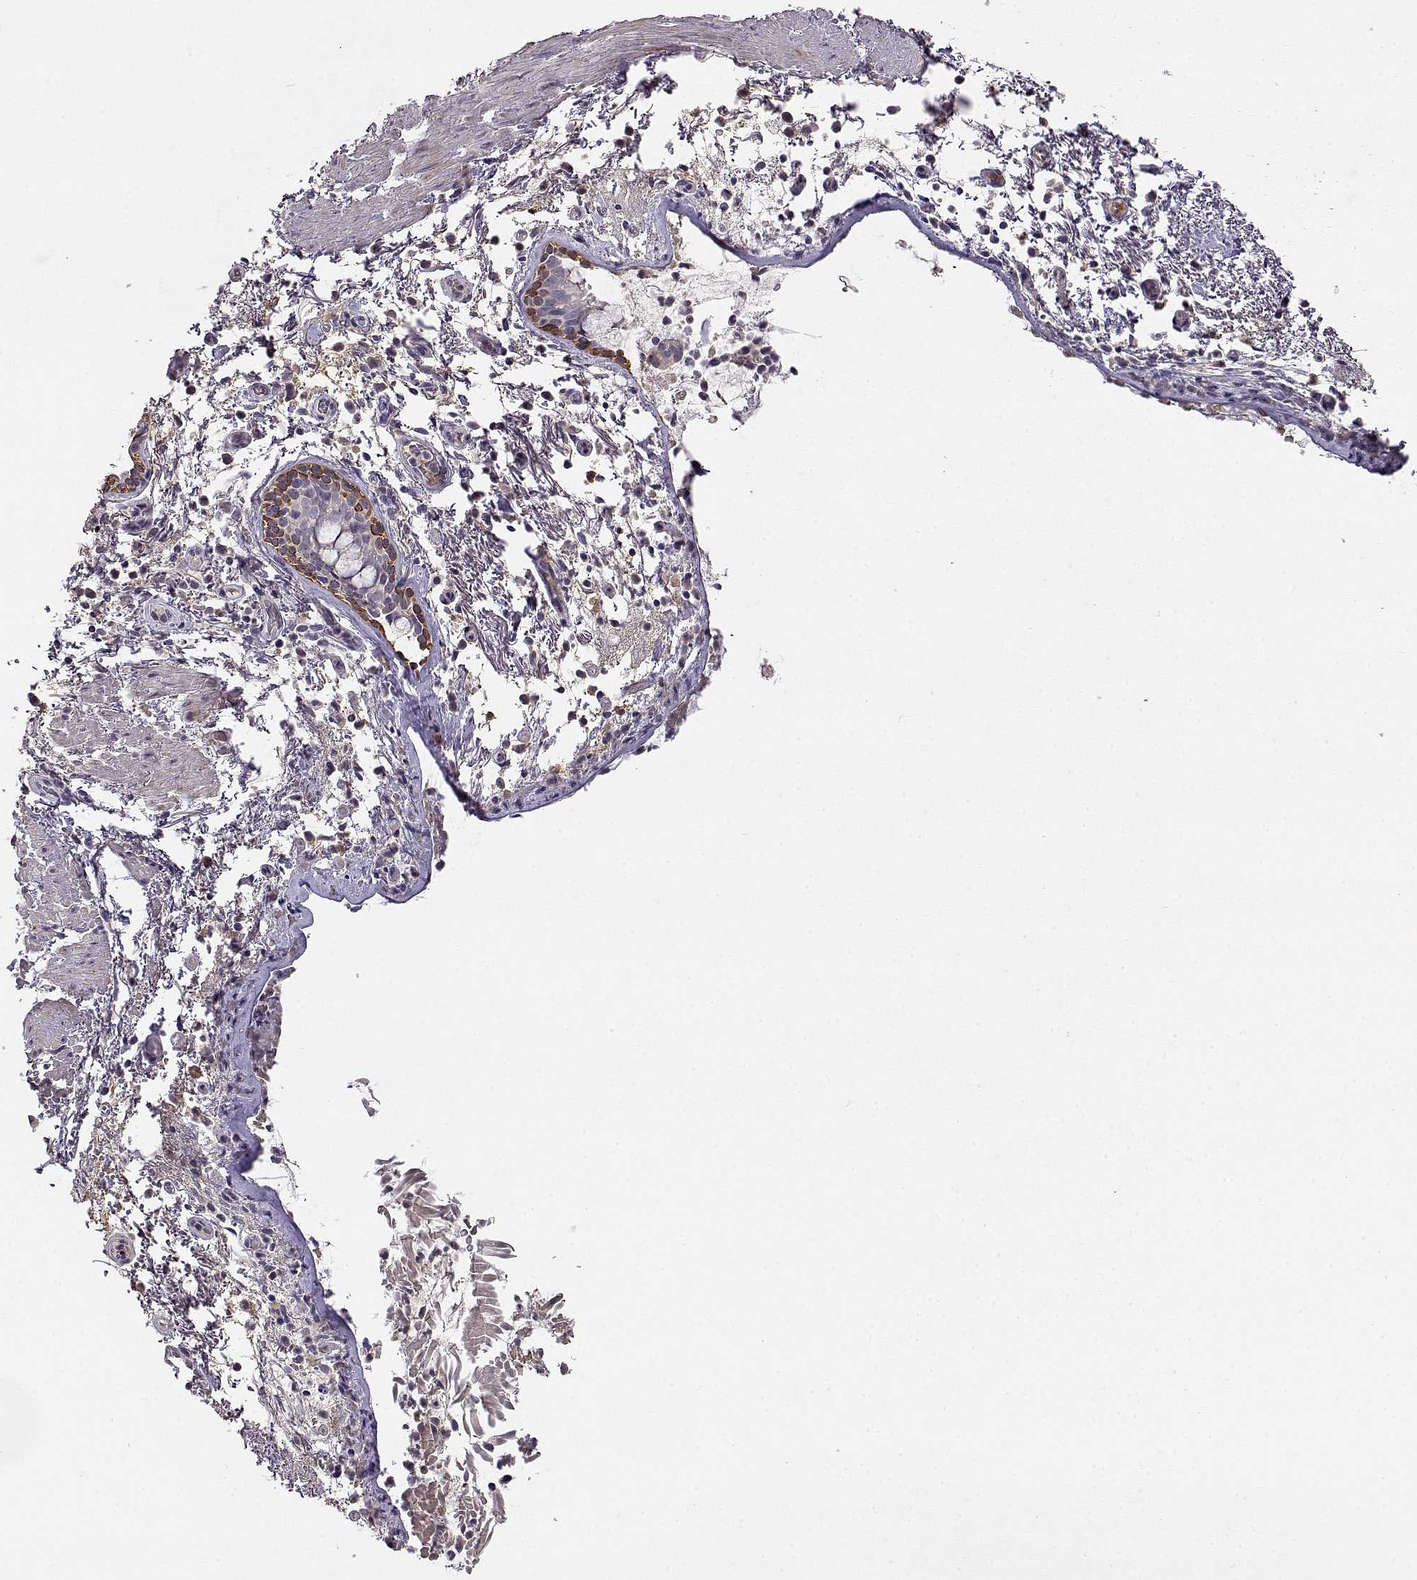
{"staining": {"intensity": "strong", "quantity": "<25%", "location": "cytoplasmic/membranous"}, "tissue": "bronchus", "cell_type": "Respiratory epithelial cells", "image_type": "normal", "snomed": [{"axis": "morphology", "description": "Normal tissue, NOS"}, {"axis": "topography", "description": "Bronchus"}], "caption": "The micrograph shows staining of normal bronchus, revealing strong cytoplasmic/membranous protein positivity (brown color) within respiratory epithelial cells.", "gene": "TACR1", "patient": {"sex": "female", "age": 64}}